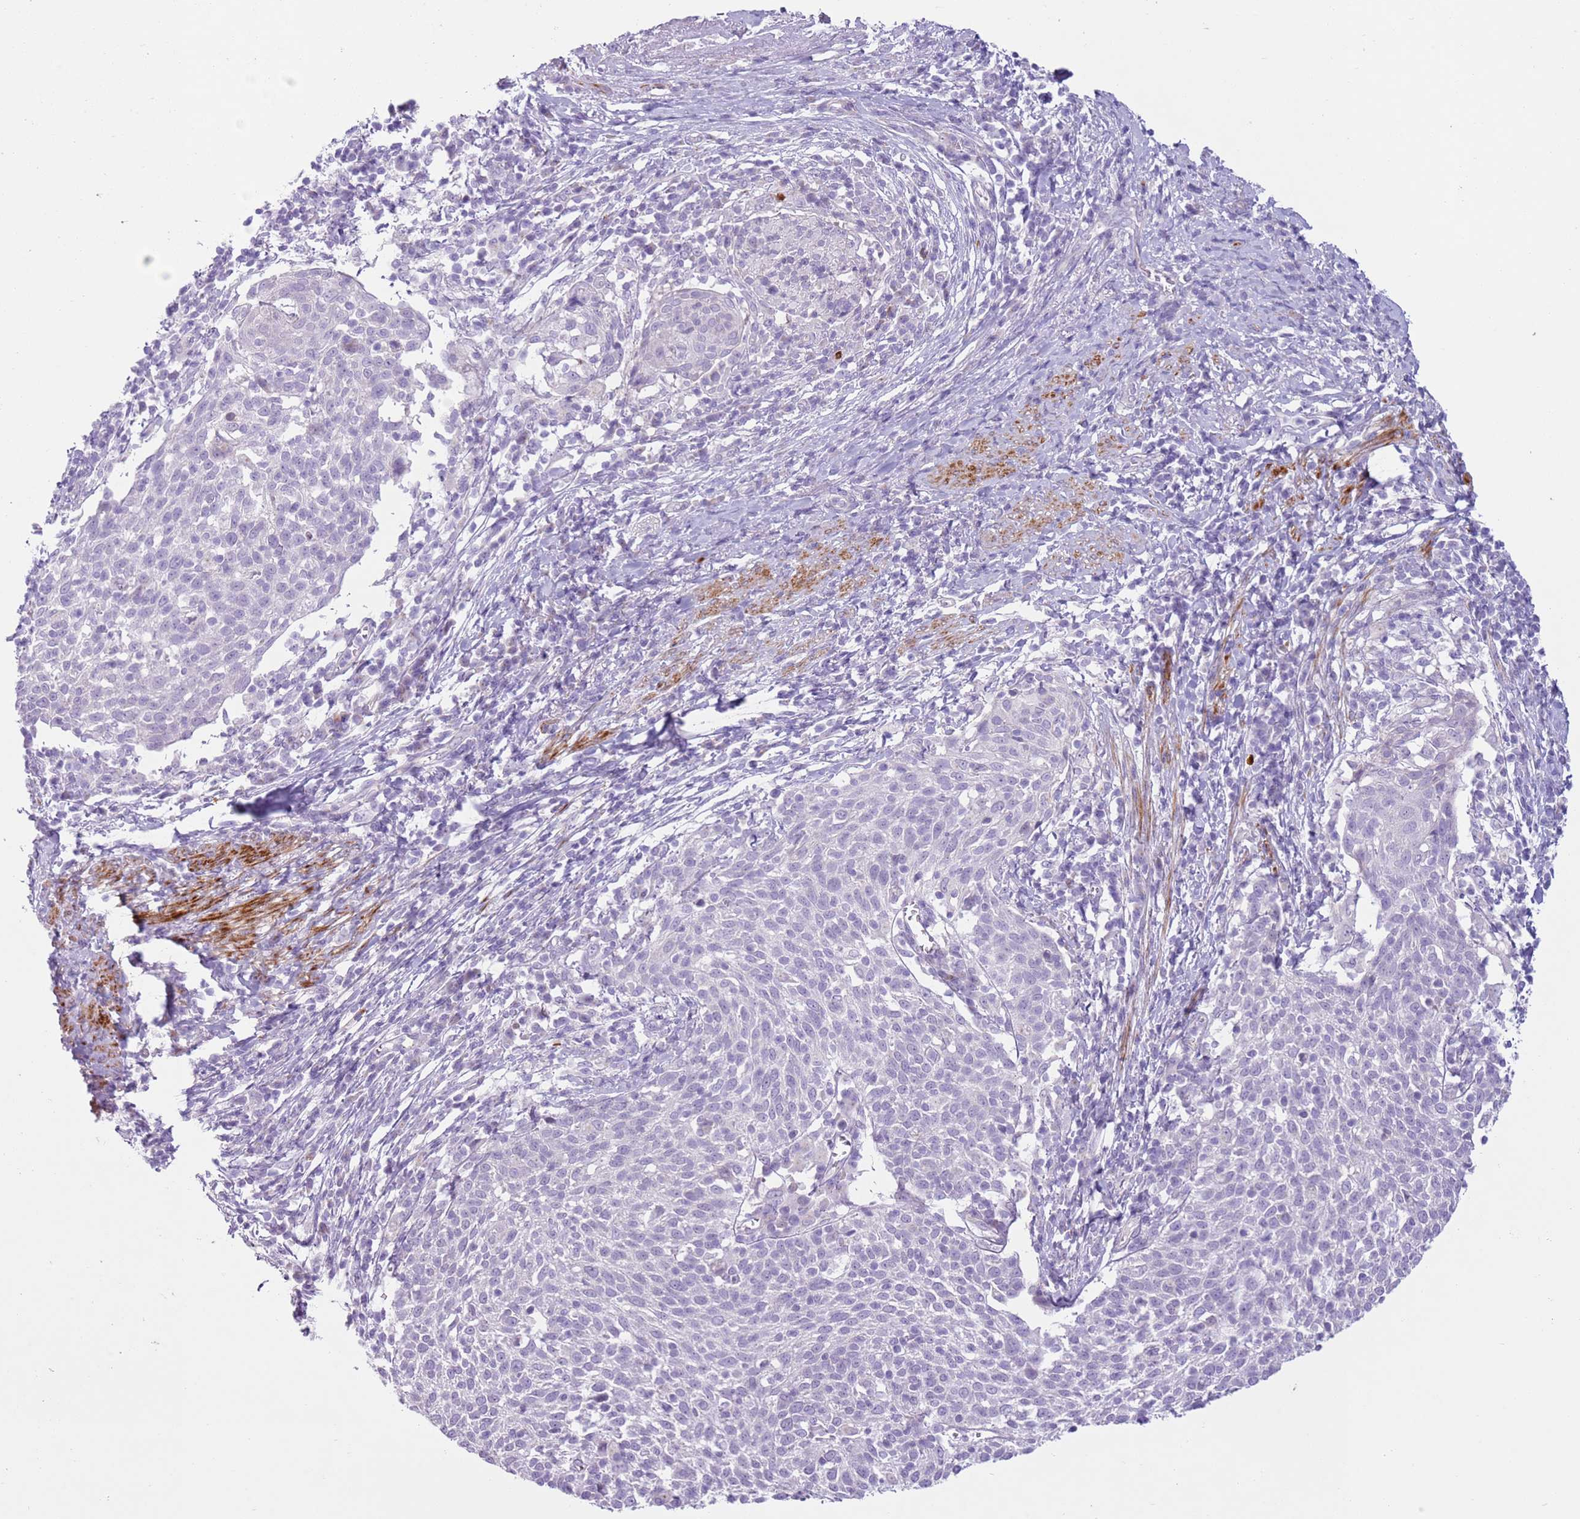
{"staining": {"intensity": "negative", "quantity": "none", "location": "none"}, "tissue": "cervical cancer", "cell_type": "Tumor cells", "image_type": "cancer", "snomed": [{"axis": "morphology", "description": "Squamous cell carcinoma, NOS"}, {"axis": "topography", "description": "Cervix"}], "caption": "This is an immunohistochemistry micrograph of human cervical cancer (squamous cell carcinoma). There is no positivity in tumor cells.", "gene": "ZNF239", "patient": {"sex": "female", "age": 52}}